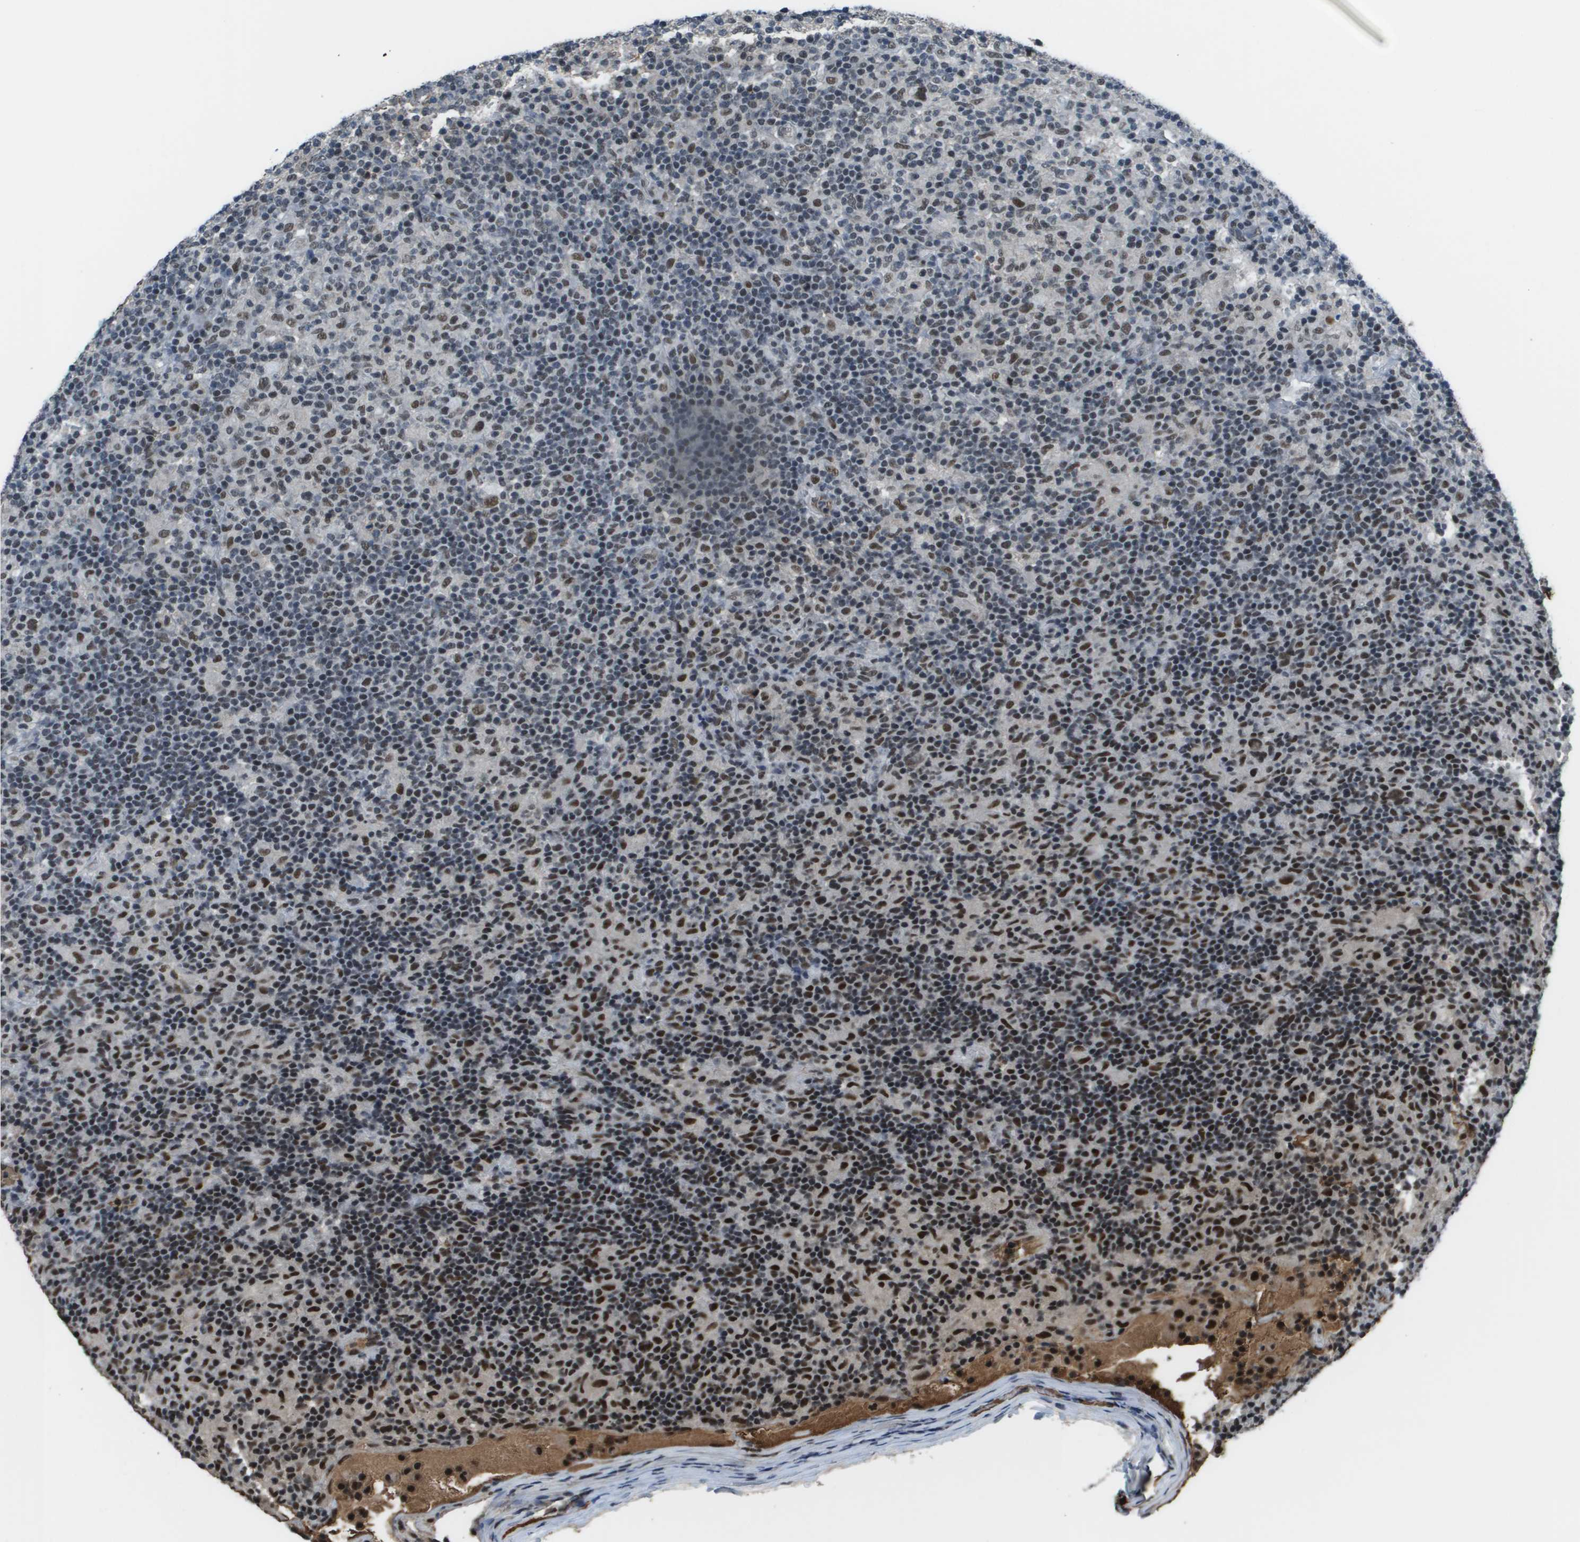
{"staining": {"intensity": "moderate", "quantity": ">75%", "location": "nuclear"}, "tissue": "lymphoma", "cell_type": "Tumor cells", "image_type": "cancer", "snomed": [{"axis": "morphology", "description": "Hodgkin's disease, NOS"}, {"axis": "topography", "description": "Lymph node"}], "caption": "A brown stain labels moderate nuclear positivity of a protein in Hodgkin's disease tumor cells.", "gene": "THRAP3", "patient": {"sex": "male", "age": 70}}